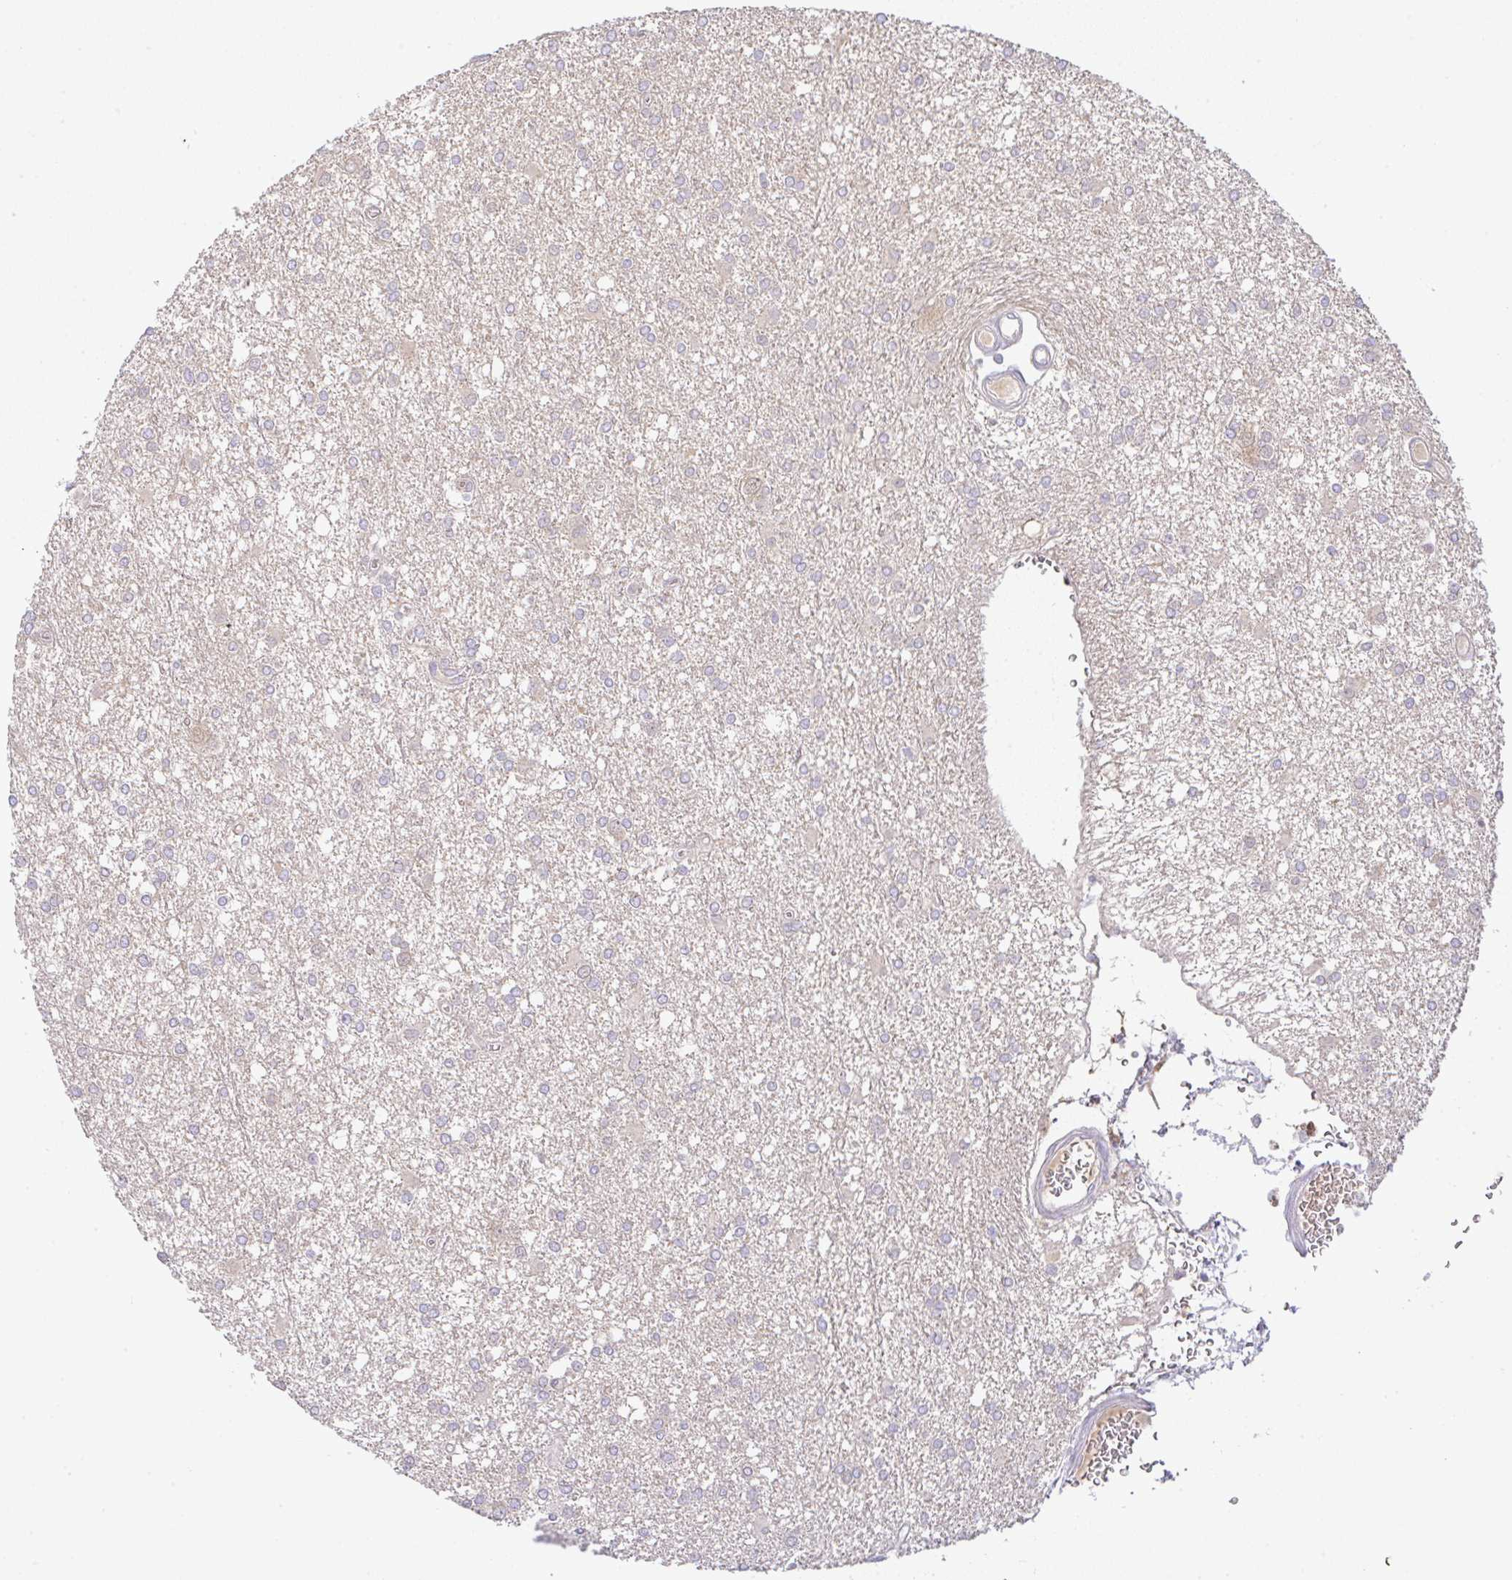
{"staining": {"intensity": "negative", "quantity": "none", "location": "none"}, "tissue": "glioma", "cell_type": "Tumor cells", "image_type": "cancer", "snomed": [{"axis": "morphology", "description": "Glioma, malignant, High grade"}, {"axis": "topography", "description": "Brain"}], "caption": "DAB immunohistochemical staining of human malignant glioma (high-grade) shows no significant staining in tumor cells.", "gene": "SERPINE3", "patient": {"sex": "male", "age": 48}}